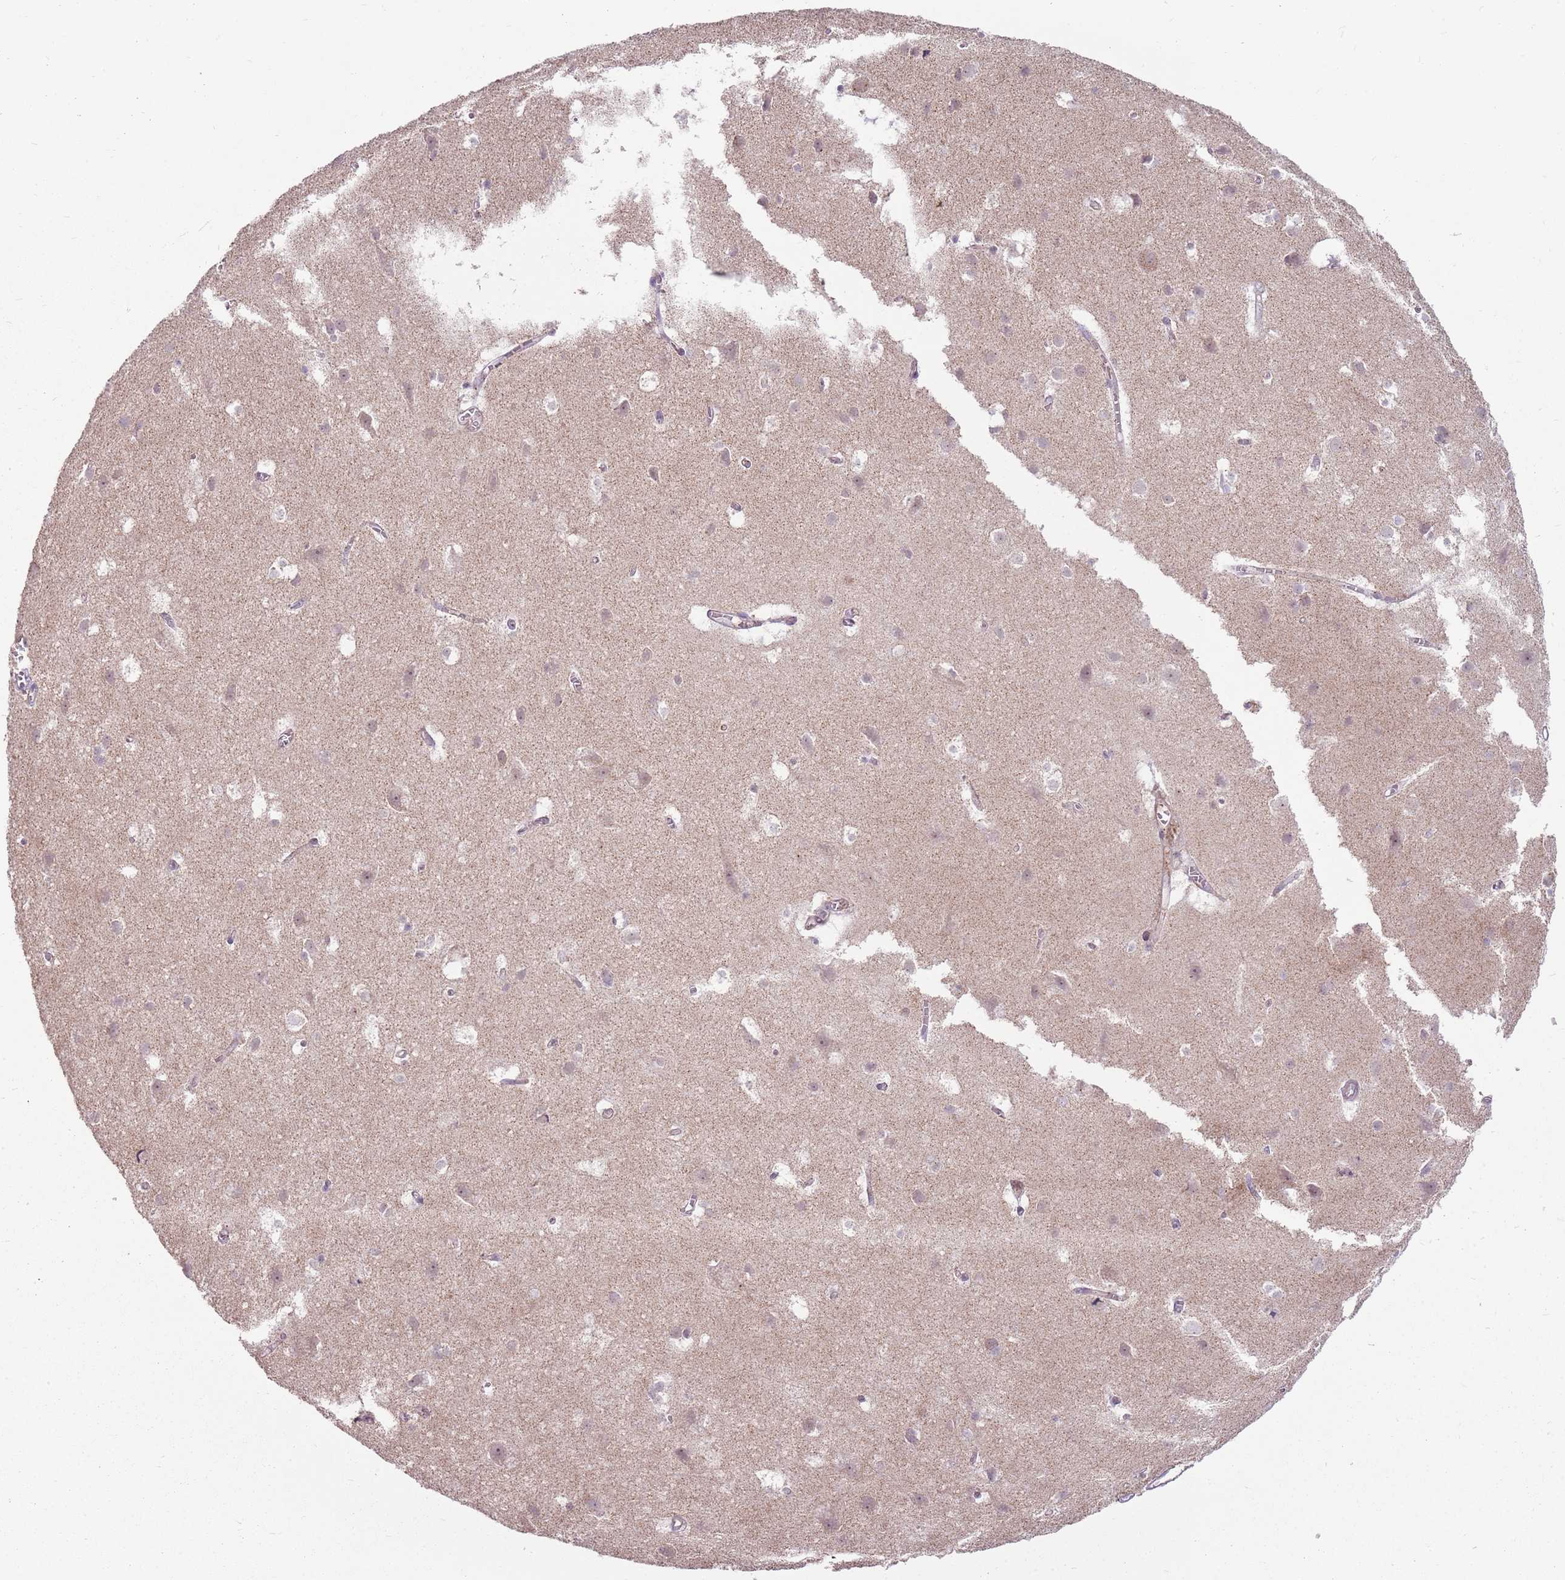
{"staining": {"intensity": "moderate", "quantity": "<25%", "location": "cytoplasmic/membranous"}, "tissue": "cerebral cortex", "cell_type": "Endothelial cells", "image_type": "normal", "snomed": [{"axis": "morphology", "description": "Normal tissue, NOS"}, {"axis": "topography", "description": "Cerebral cortex"}], "caption": "Immunohistochemistry image of unremarkable cerebral cortex: cerebral cortex stained using immunohistochemistry demonstrates low levels of moderate protein expression localized specifically in the cytoplasmic/membranous of endothelial cells, appearing as a cytoplasmic/membranous brown color.", "gene": "SPATA31D1", "patient": {"sex": "male", "age": 54}}